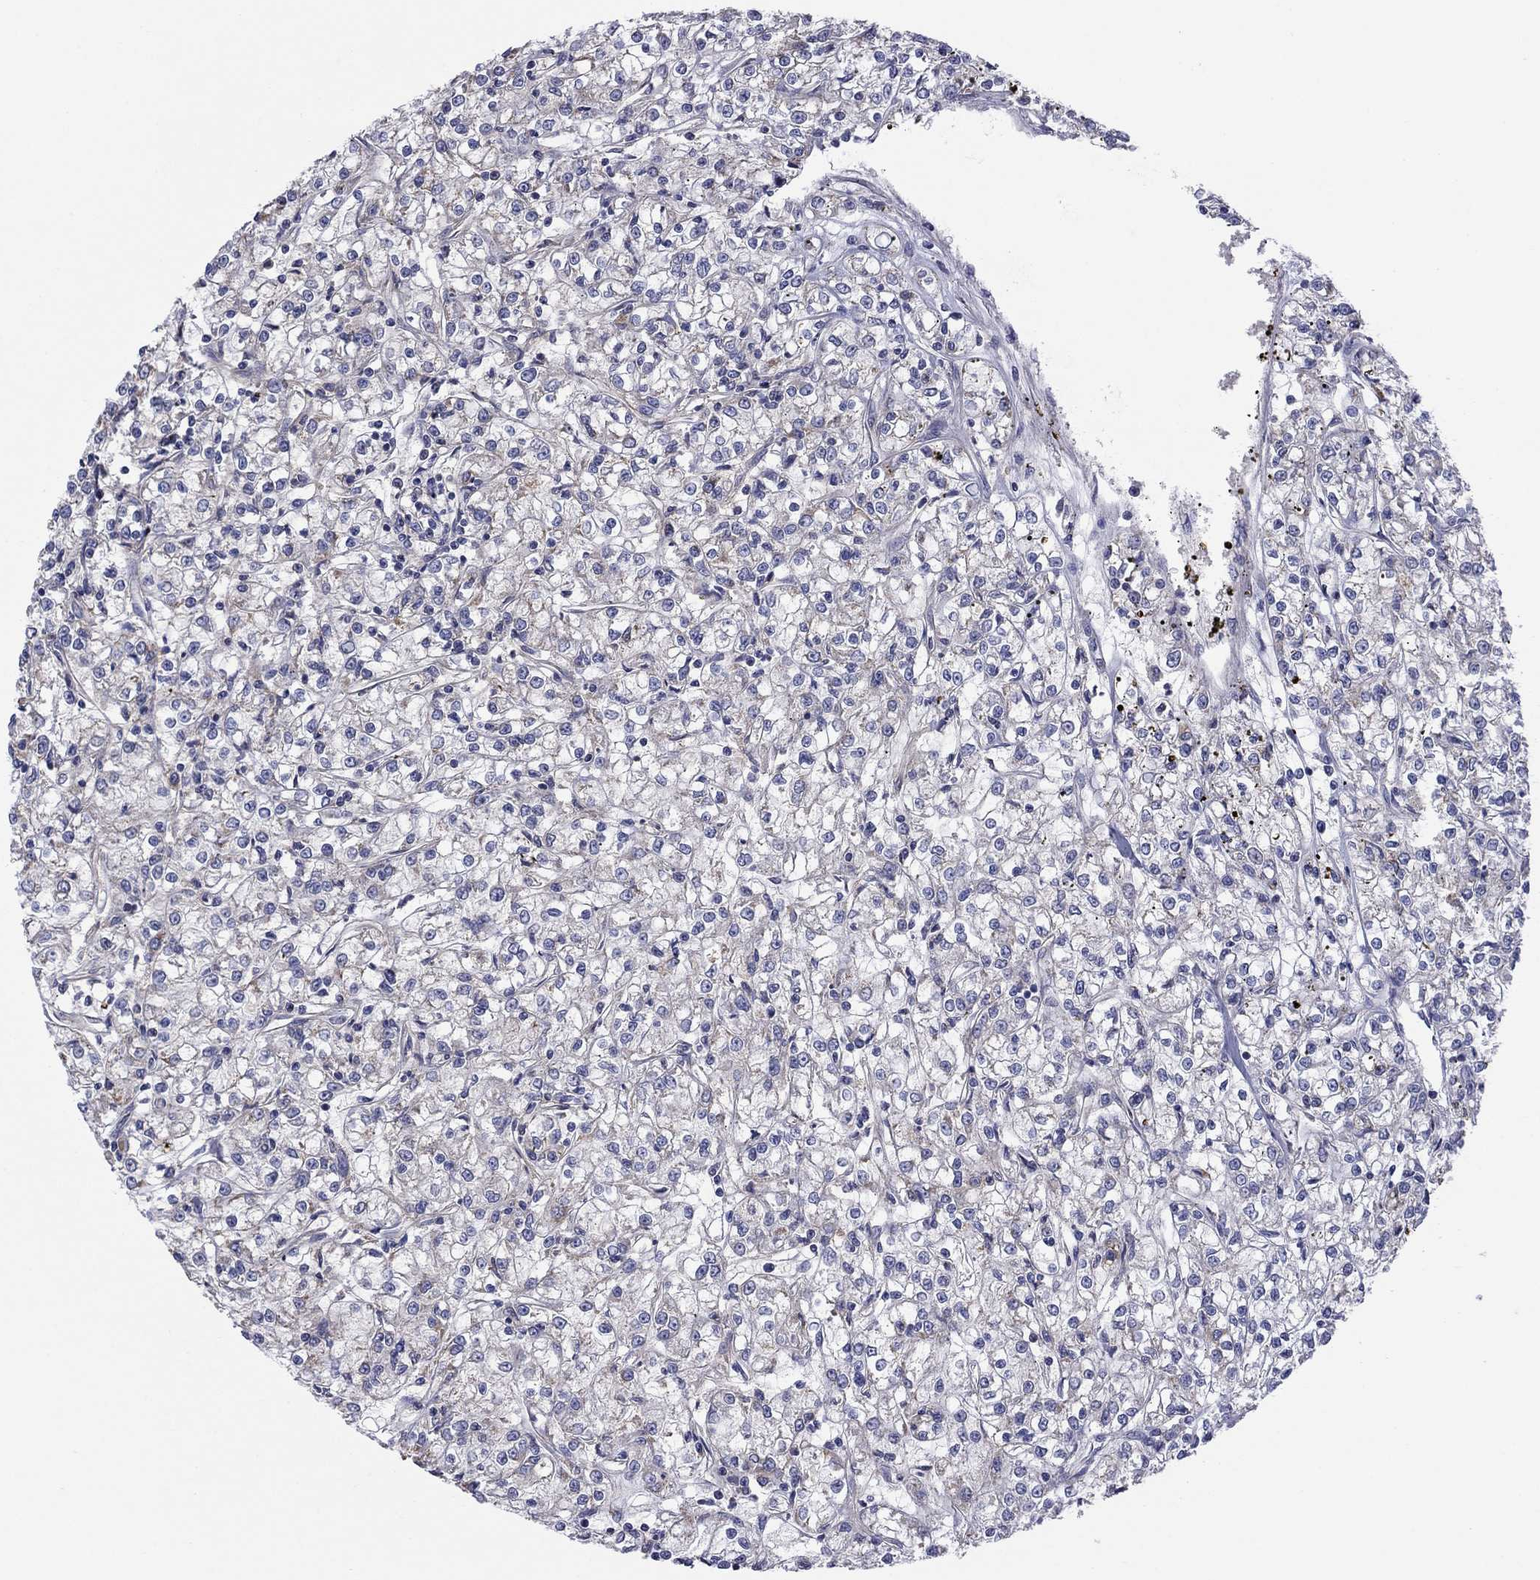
{"staining": {"intensity": "negative", "quantity": "none", "location": "none"}, "tissue": "renal cancer", "cell_type": "Tumor cells", "image_type": "cancer", "snomed": [{"axis": "morphology", "description": "Adenocarcinoma, NOS"}, {"axis": "topography", "description": "Kidney"}], "caption": "Immunohistochemical staining of human renal adenocarcinoma displays no significant expression in tumor cells. (IHC, brightfield microscopy, high magnification).", "gene": "CLVS1", "patient": {"sex": "female", "age": 59}}